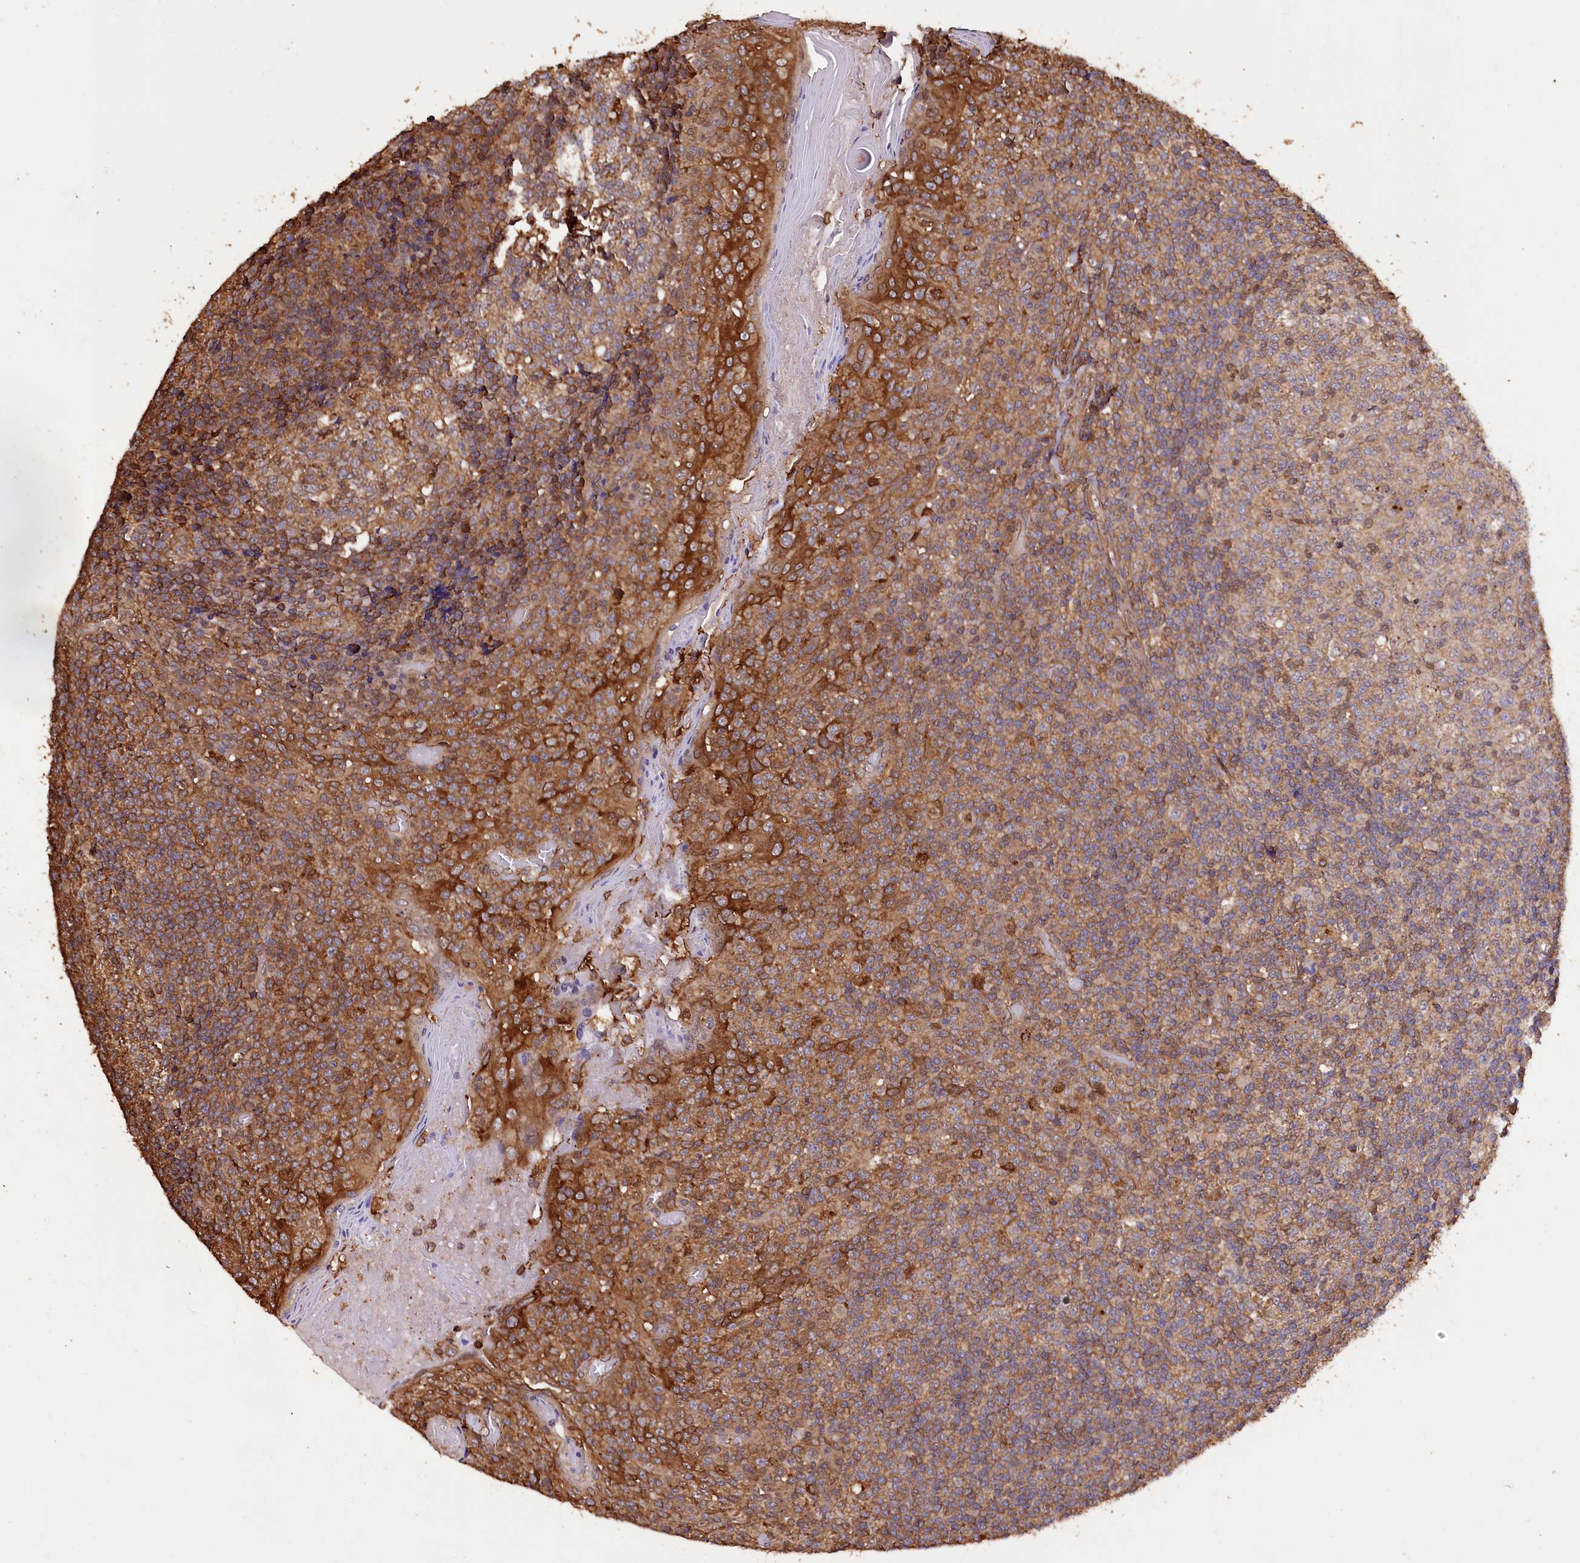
{"staining": {"intensity": "moderate", "quantity": ">75%", "location": "cytoplasmic/membranous"}, "tissue": "tonsil", "cell_type": "Germinal center cells", "image_type": "normal", "snomed": [{"axis": "morphology", "description": "Normal tissue, NOS"}, {"axis": "topography", "description": "Tonsil"}], "caption": "Immunohistochemistry of unremarkable tonsil demonstrates medium levels of moderate cytoplasmic/membranous staining in about >75% of germinal center cells. The staining was performed using DAB, with brown indicating positive protein expression. Nuclei are stained blue with hematoxylin.", "gene": "DPP3", "patient": {"sex": "female", "age": 19}}